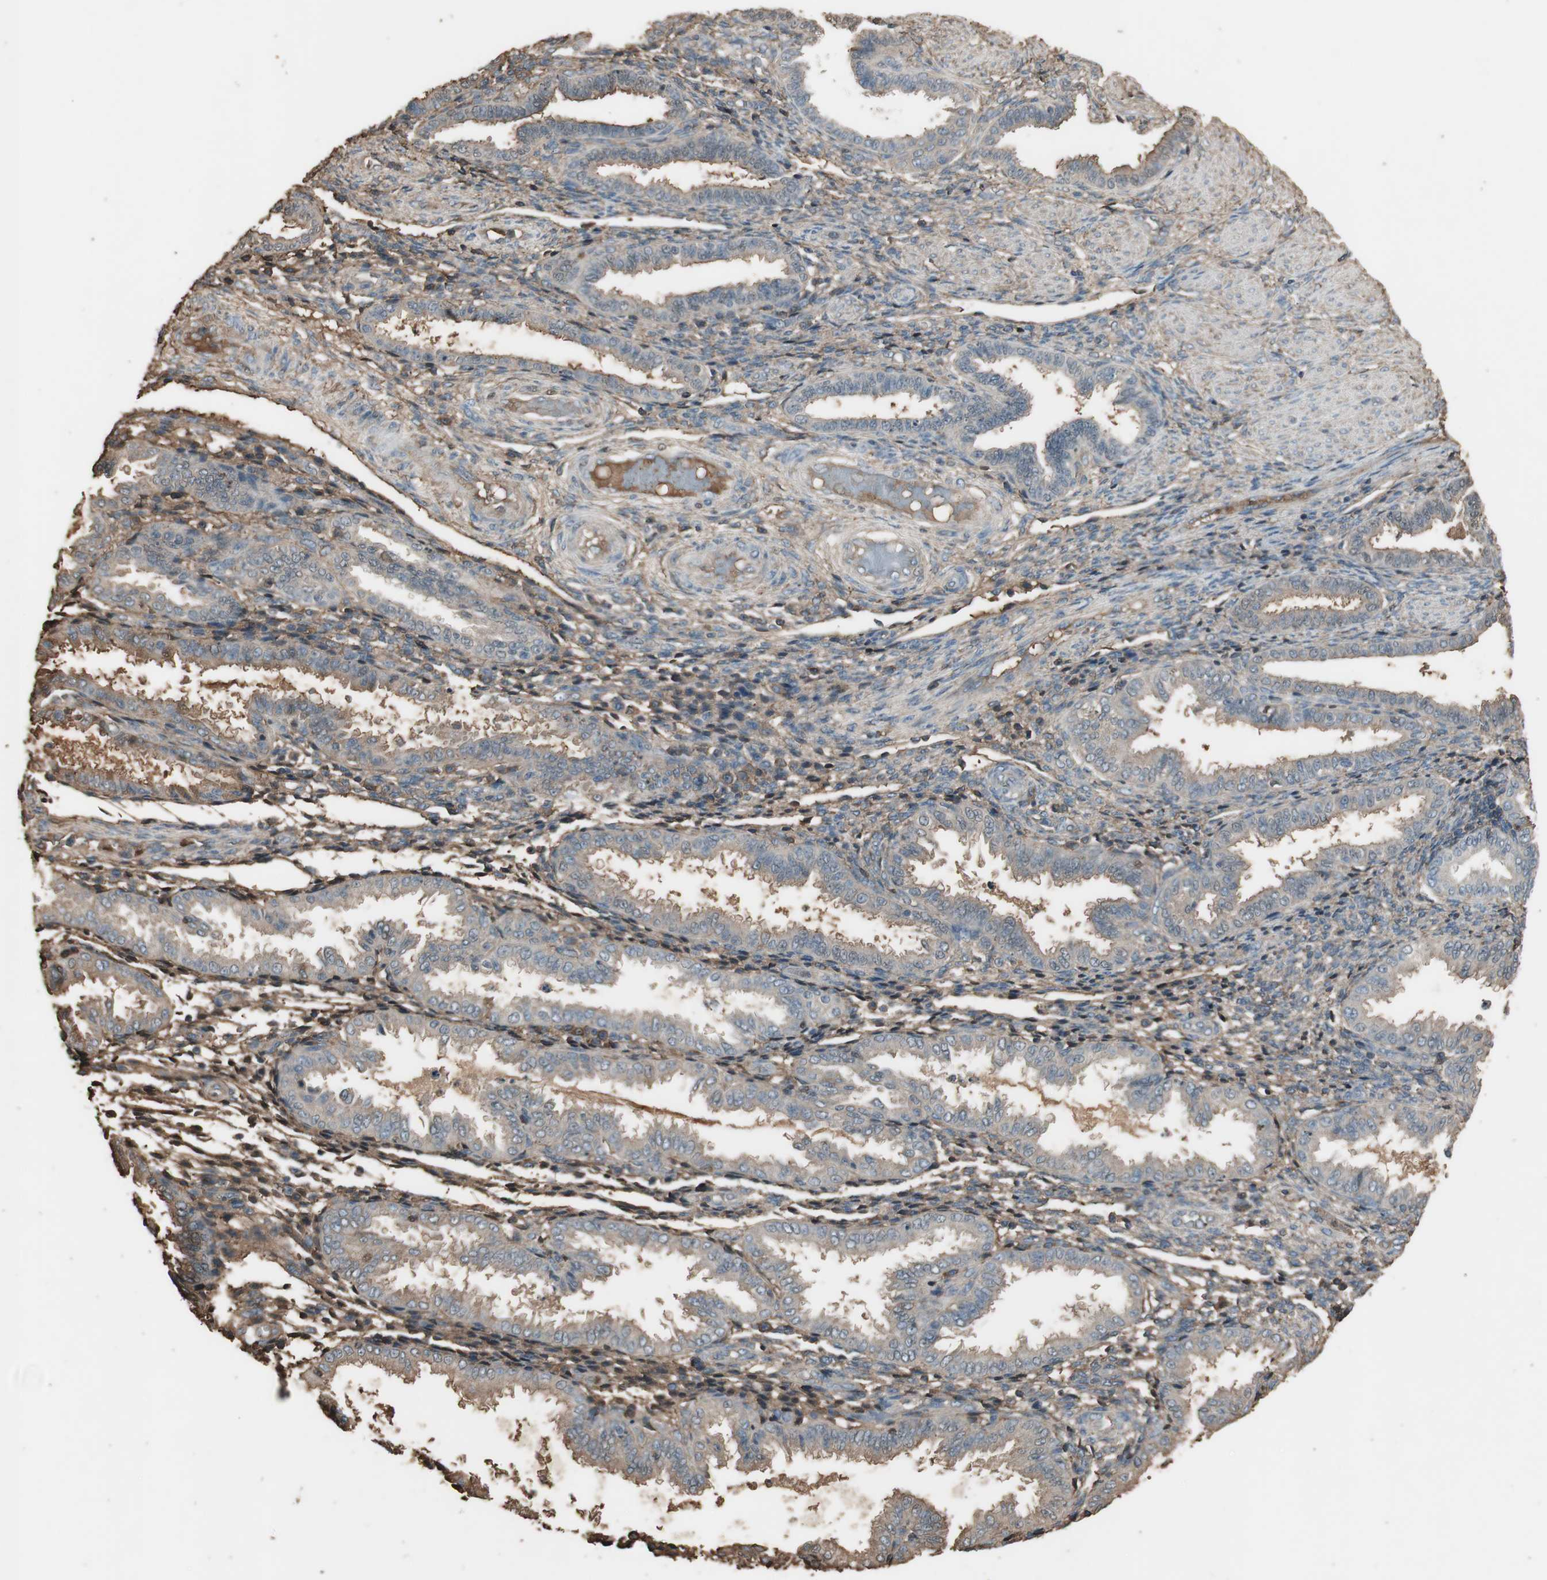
{"staining": {"intensity": "moderate", "quantity": ">75%", "location": "cytoplasmic/membranous"}, "tissue": "endometrium", "cell_type": "Cells in endometrial stroma", "image_type": "normal", "snomed": [{"axis": "morphology", "description": "Normal tissue, NOS"}, {"axis": "topography", "description": "Endometrium"}], "caption": "DAB immunohistochemical staining of unremarkable endometrium exhibits moderate cytoplasmic/membranous protein staining in about >75% of cells in endometrial stroma. Using DAB (3,3'-diaminobenzidine) (brown) and hematoxylin (blue) stains, captured at high magnification using brightfield microscopy.", "gene": "MMP14", "patient": {"sex": "female", "age": 33}}